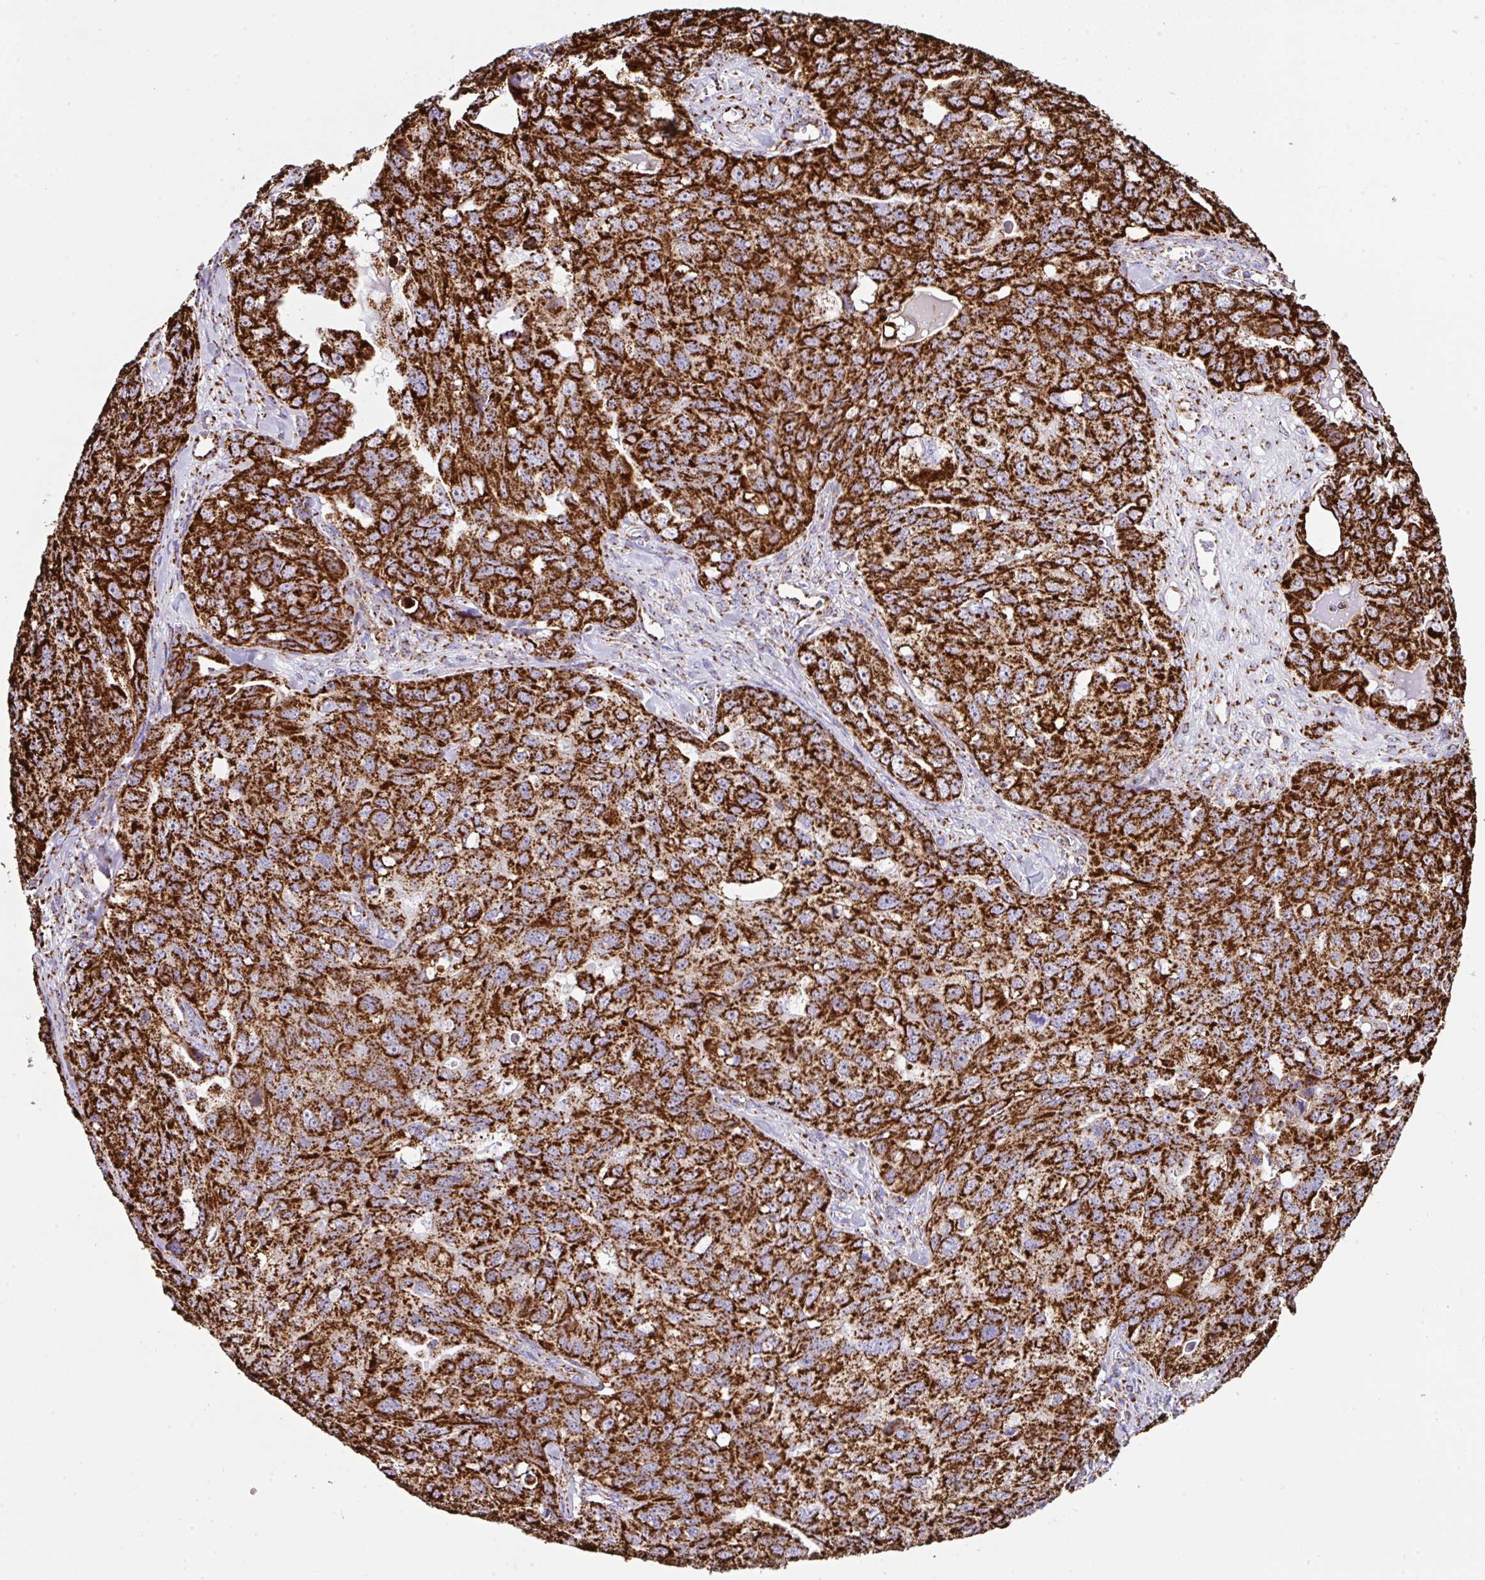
{"staining": {"intensity": "strong", "quantity": ">75%", "location": "cytoplasmic/membranous"}, "tissue": "ovarian cancer", "cell_type": "Tumor cells", "image_type": "cancer", "snomed": [{"axis": "morphology", "description": "Carcinoma, endometroid"}, {"axis": "topography", "description": "Ovary"}], "caption": "There is high levels of strong cytoplasmic/membranous expression in tumor cells of endometroid carcinoma (ovarian), as demonstrated by immunohistochemical staining (brown color).", "gene": "ANKRD33B", "patient": {"sex": "female", "age": 70}}